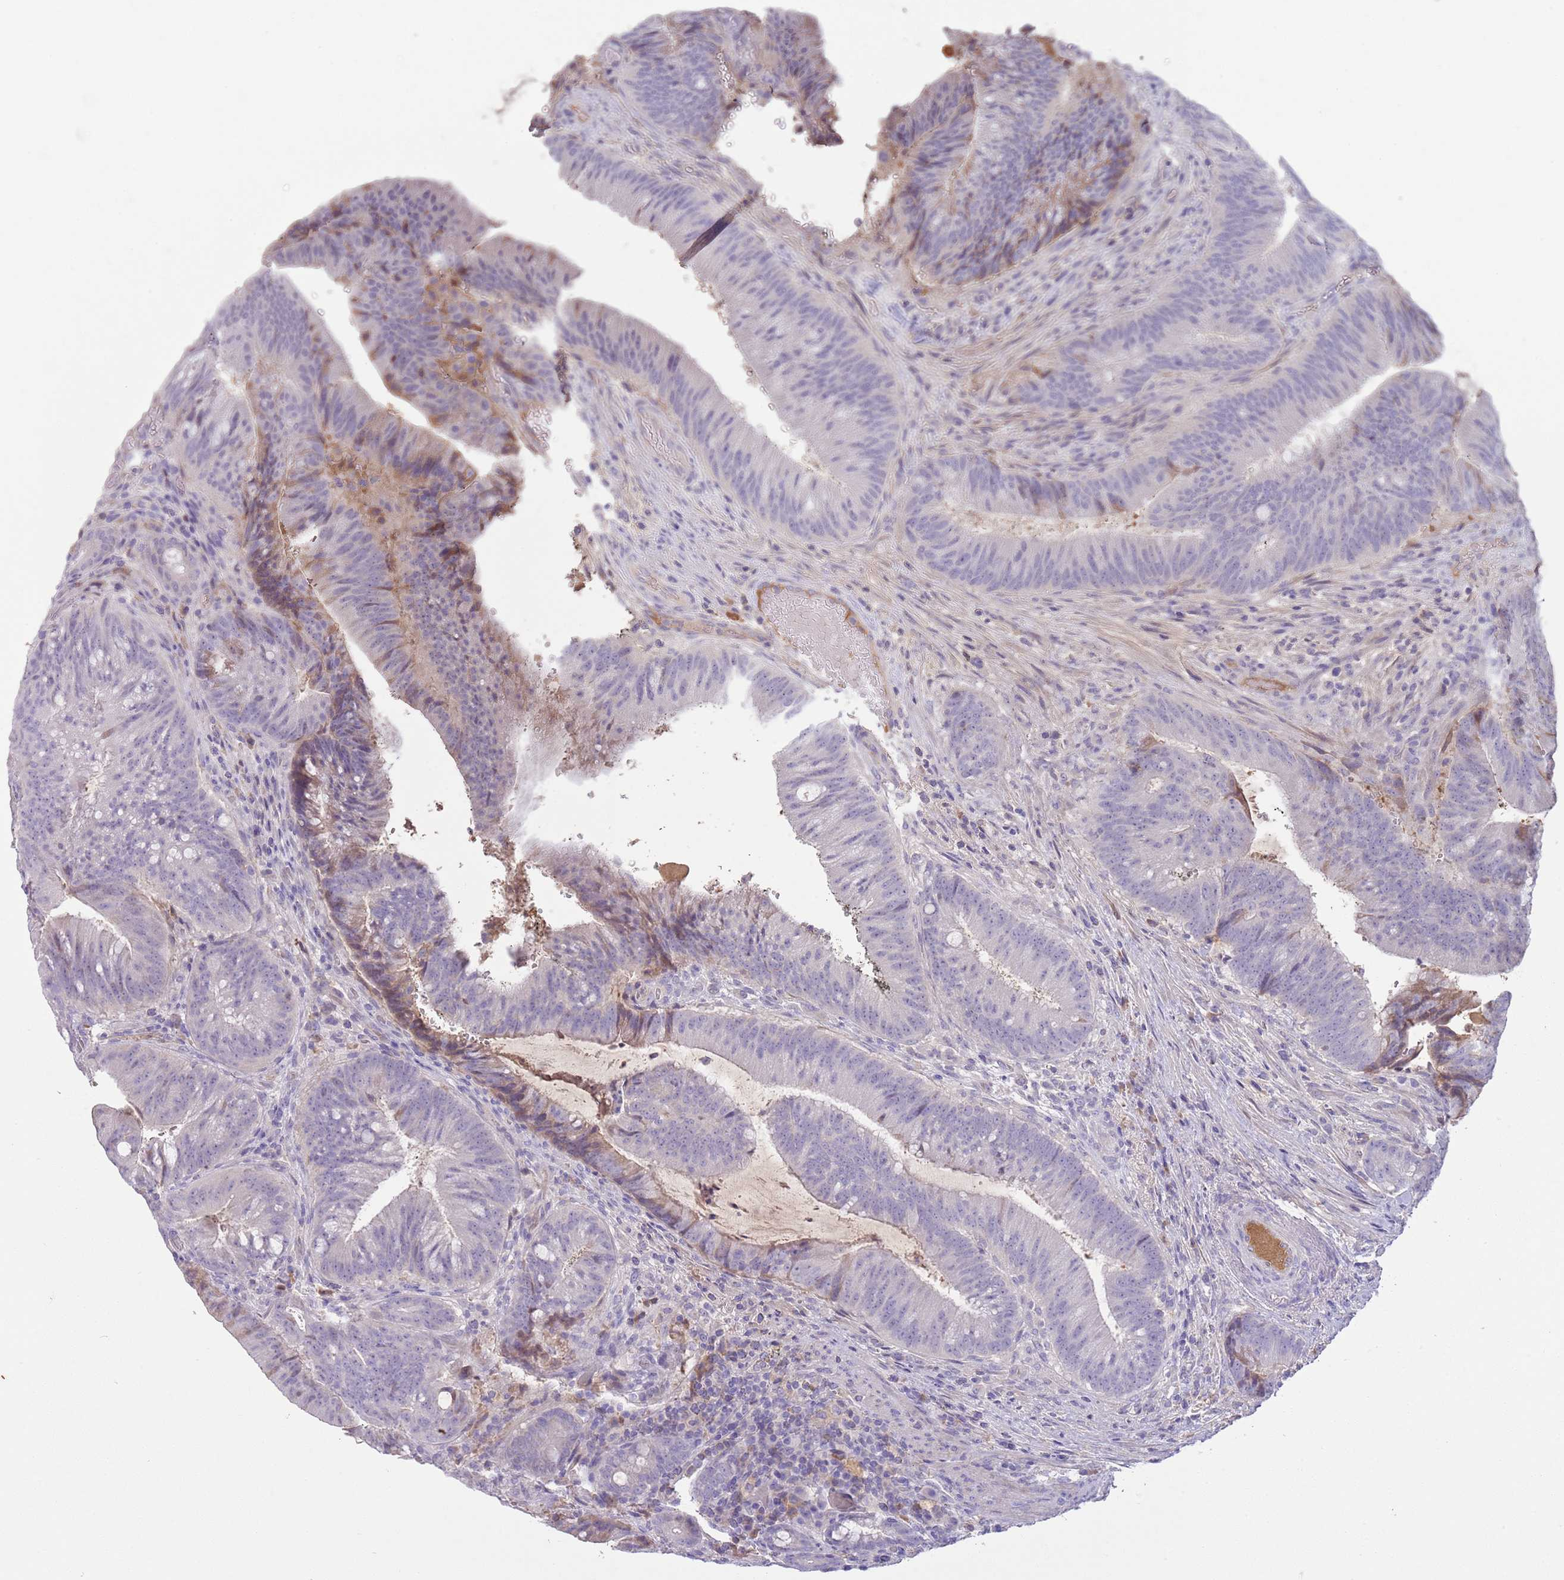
{"staining": {"intensity": "moderate", "quantity": "<25%", "location": "cytoplasmic/membranous"}, "tissue": "colorectal cancer", "cell_type": "Tumor cells", "image_type": "cancer", "snomed": [{"axis": "morphology", "description": "Adenocarcinoma, NOS"}, {"axis": "topography", "description": "Colon"}], "caption": "Adenocarcinoma (colorectal) tissue exhibits moderate cytoplasmic/membranous positivity in approximately <25% of tumor cells (IHC, brightfield microscopy, high magnification).", "gene": "IGFL4", "patient": {"sex": "female", "age": 43}}